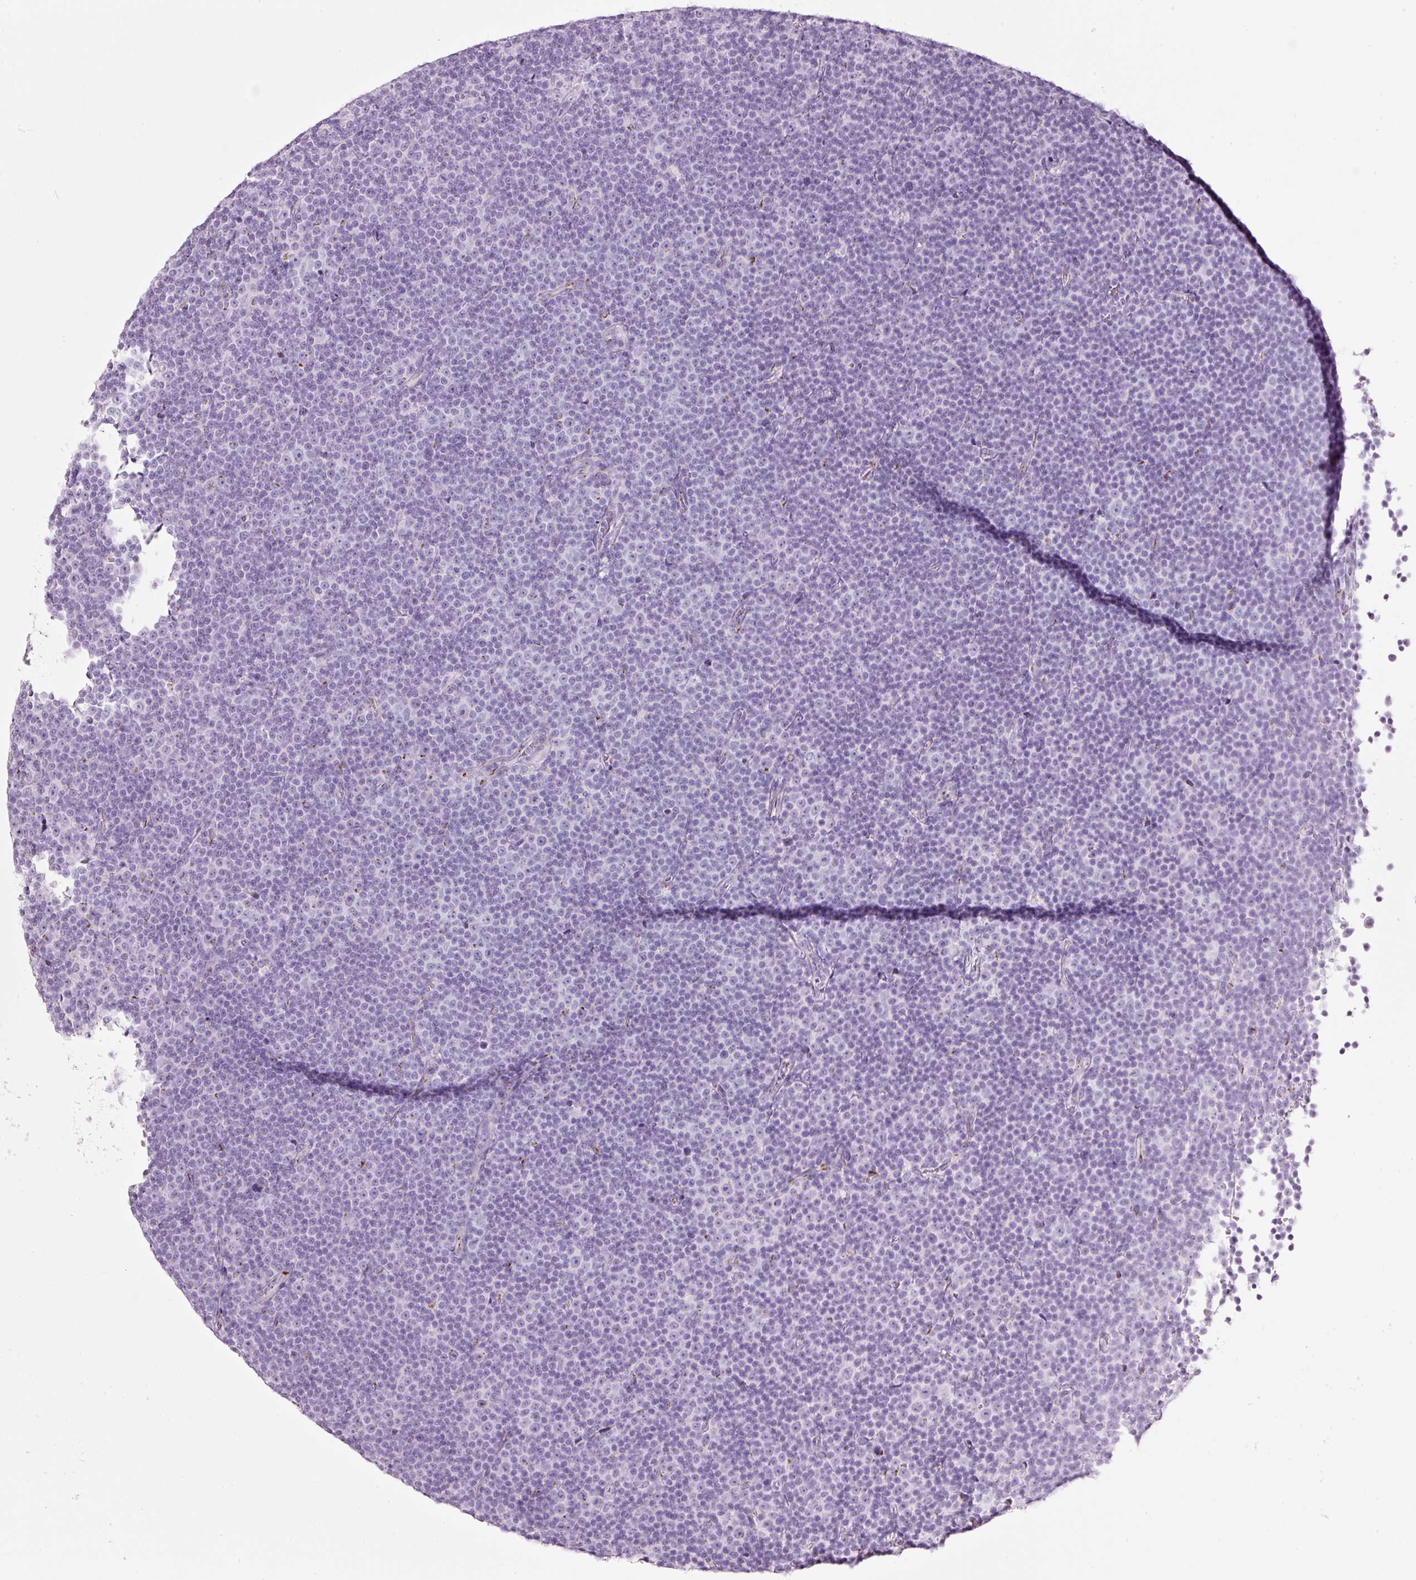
{"staining": {"intensity": "negative", "quantity": "none", "location": "none"}, "tissue": "lymphoma", "cell_type": "Tumor cells", "image_type": "cancer", "snomed": [{"axis": "morphology", "description": "Malignant lymphoma, non-Hodgkin's type, Low grade"}, {"axis": "topography", "description": "Lymph node"}], "caption": "DAB immunohistochemical staining of human malignant lymphoma, non-Hodgkin's type (low-grade) shows no significant positivity in tumor cells.", "gene": "SDF4", "patient": {"sex": "female", "age": 67}}